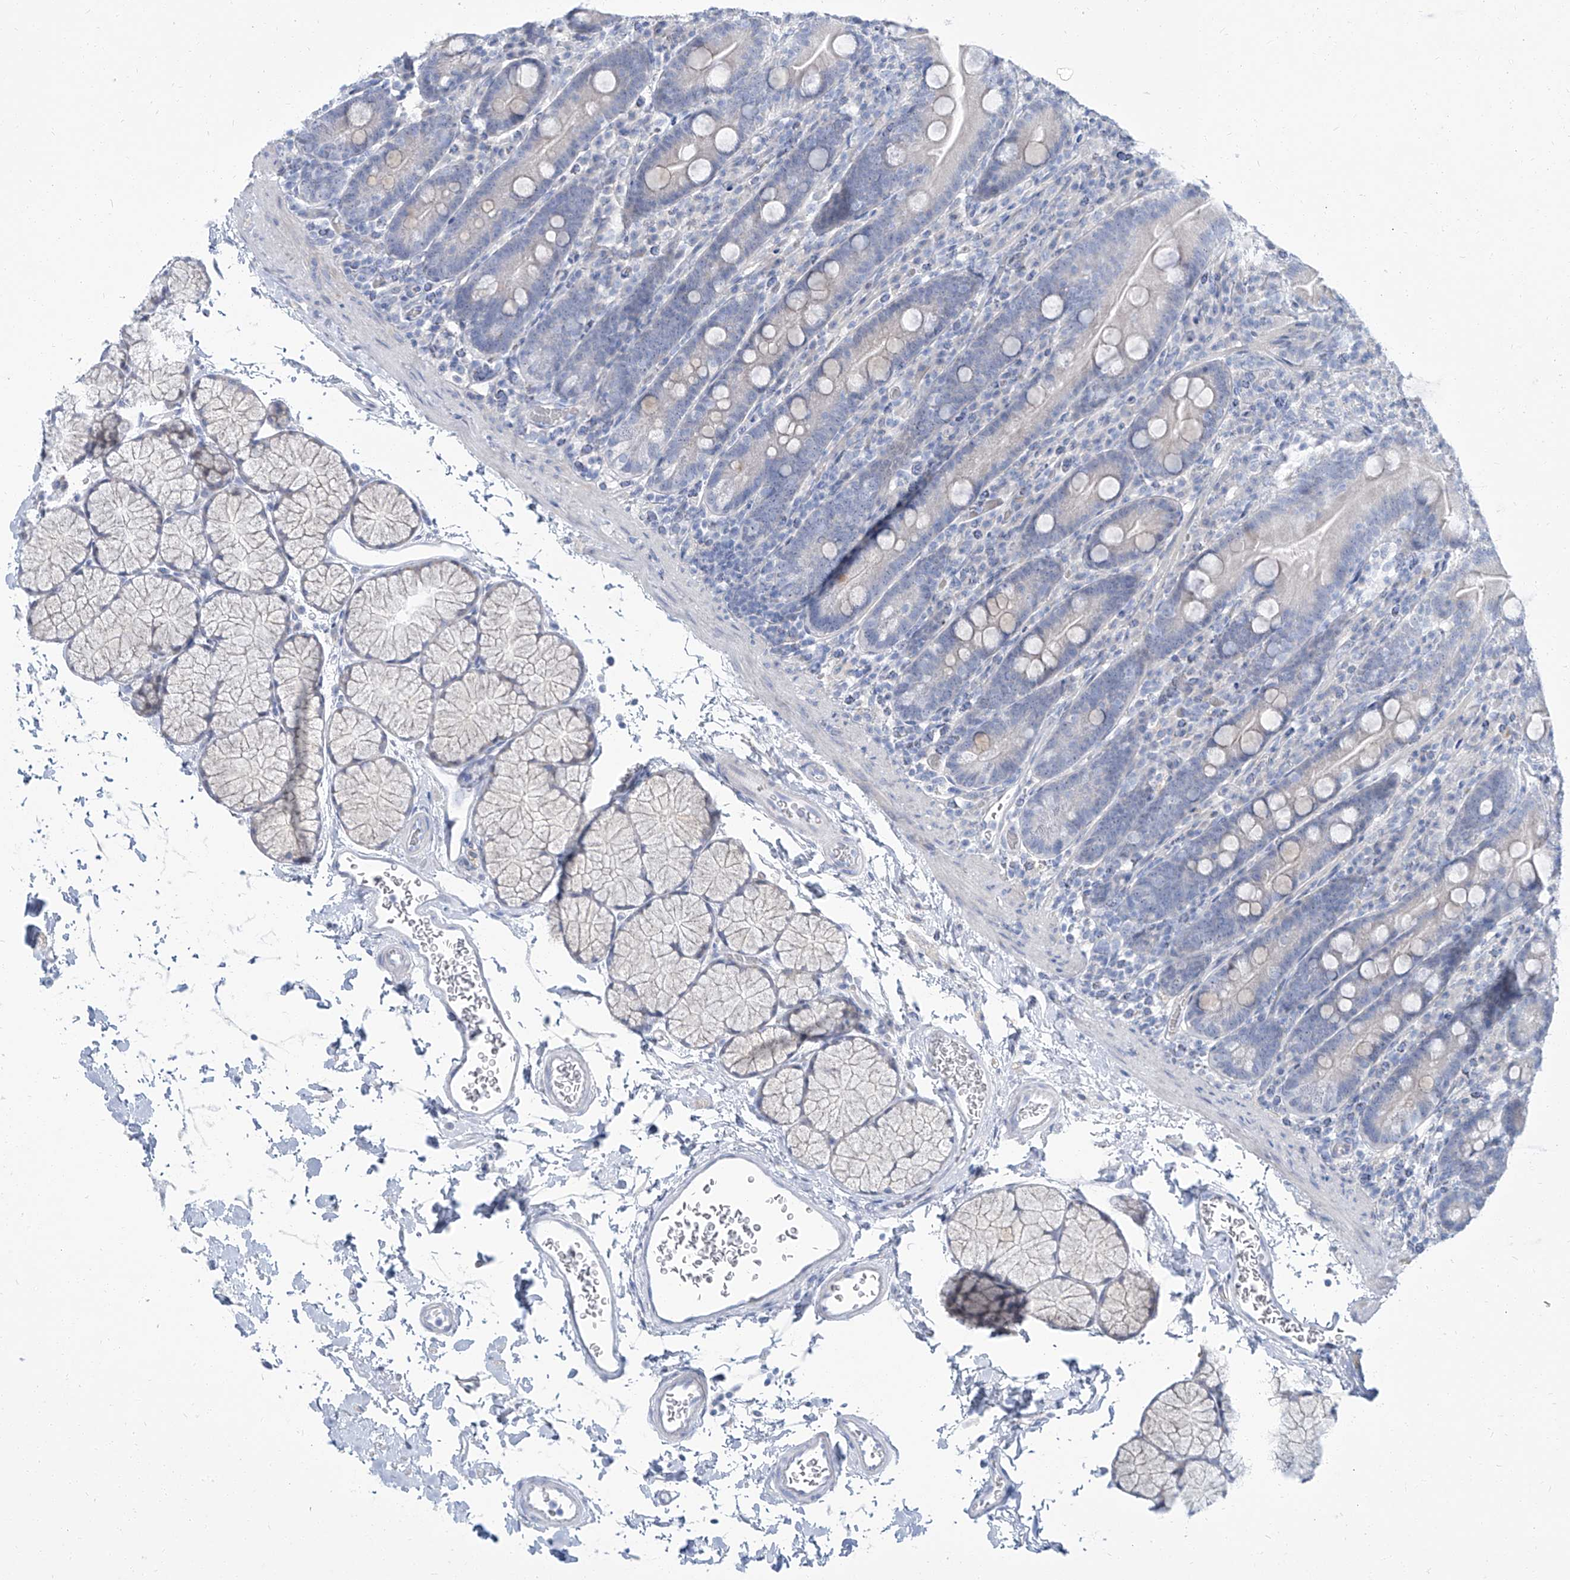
{"staining": {"intensity": "negative", "quantity": "none", "location": "none"}, "tissue": "duodenum", "cell_type": "Glandular cells", "image_type": "normal", "snomed": [{"axis": "morphology", "description": "Normal tissue, NOS"}, {"axis": "topography", "description": "Duodenum"}], "caption": "This is an immunohistochemistry micrograph of benign duodenum. There is no staining in glandular cells.", "gene": "TXLNB", "patient": {"sex": "male", "age": 35}}